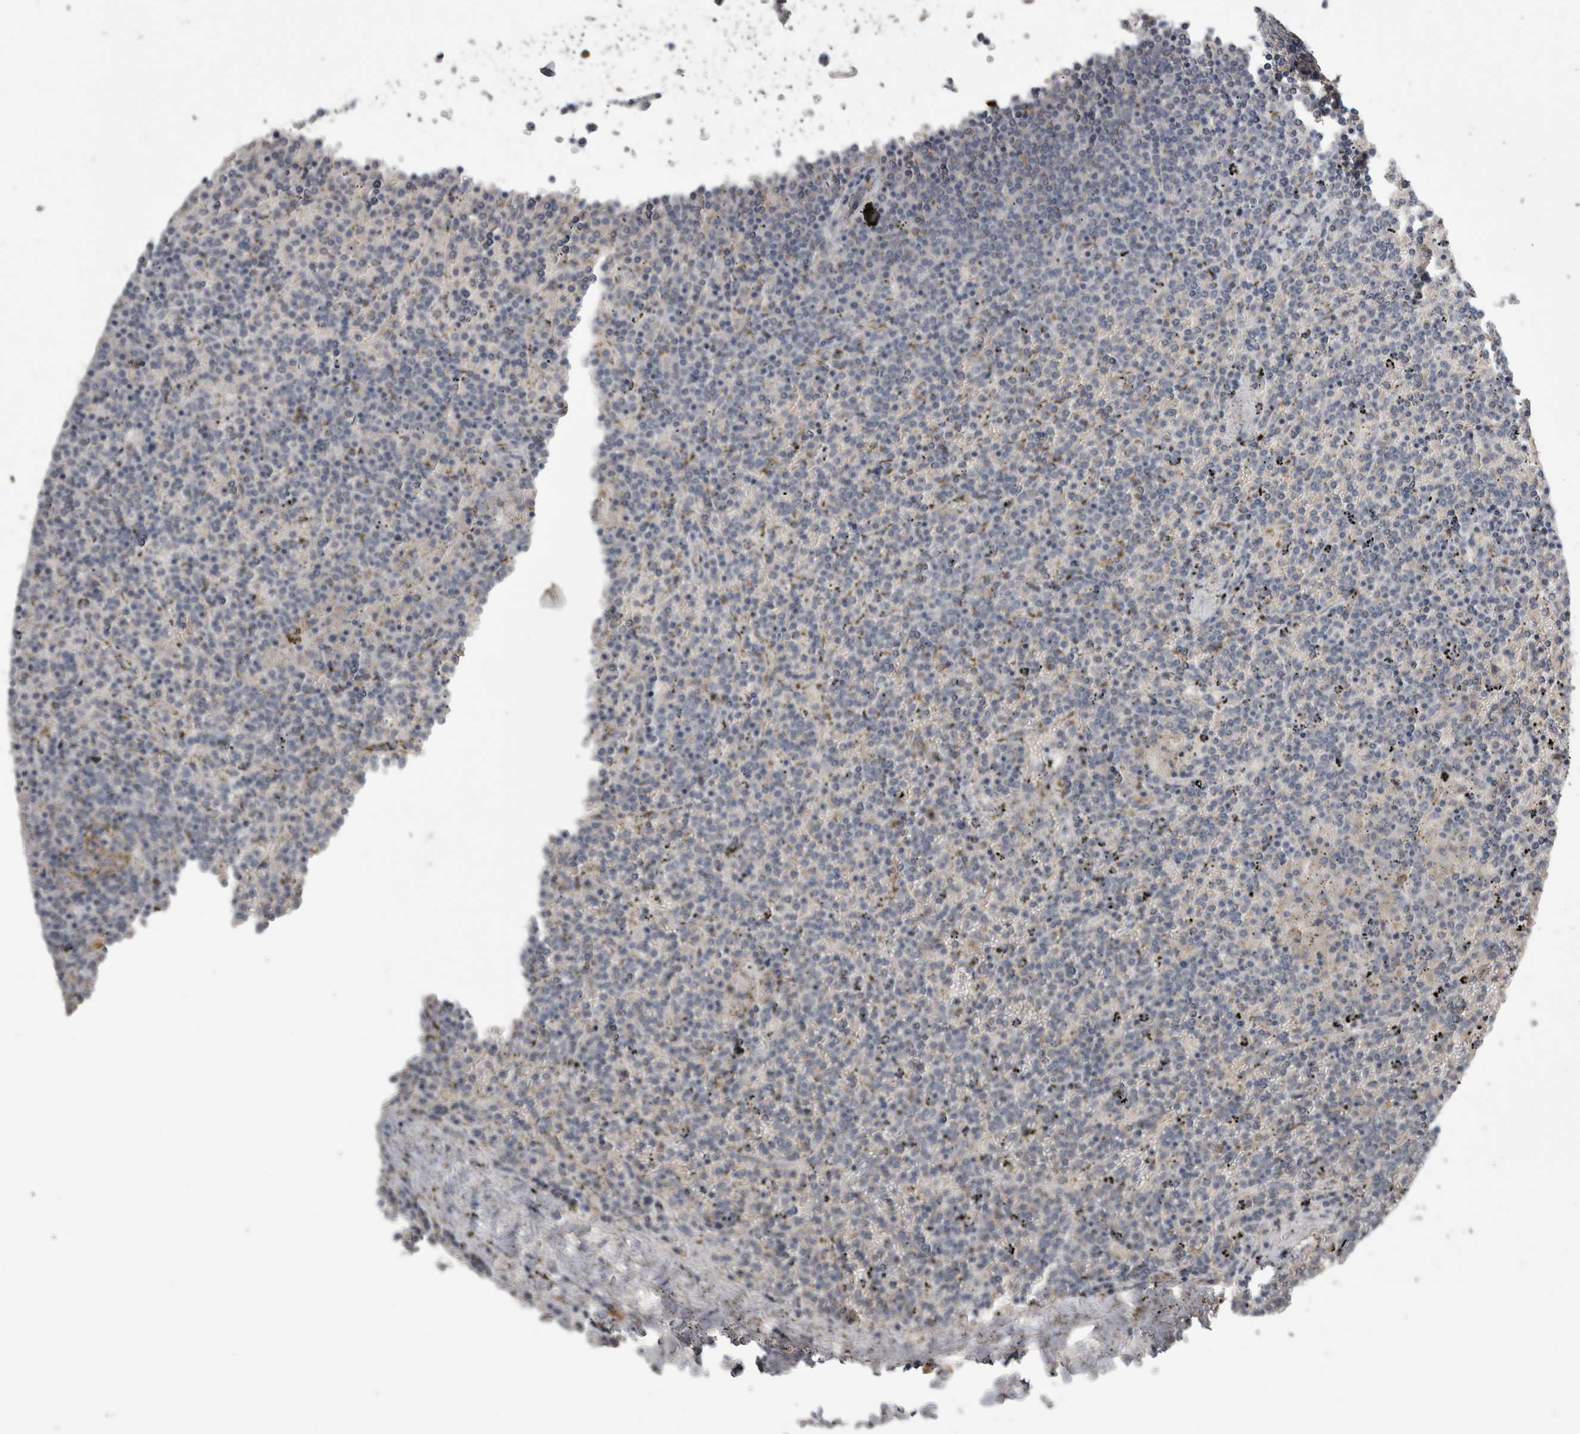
{"staining": {"intensity": "negative", "quantity": "none", "location": "none"}, "tissue": "lymphoma", "cell_type": "Tumor cells", "image_type": "cancer", "snomed": [{"axis": "morphology", "description": "Malignant lymphoma, non-Hodgkin's type, Low grade"}, {"axis": "topography", "description": "Spleen"}], "caption": "High power microscopy photomicrograph of an IHC micrograph of lymphoma, revealing no significant expression in tumor cells.", "gene": "ANXA13", "patient": {"sex": "female", "age": 19}}